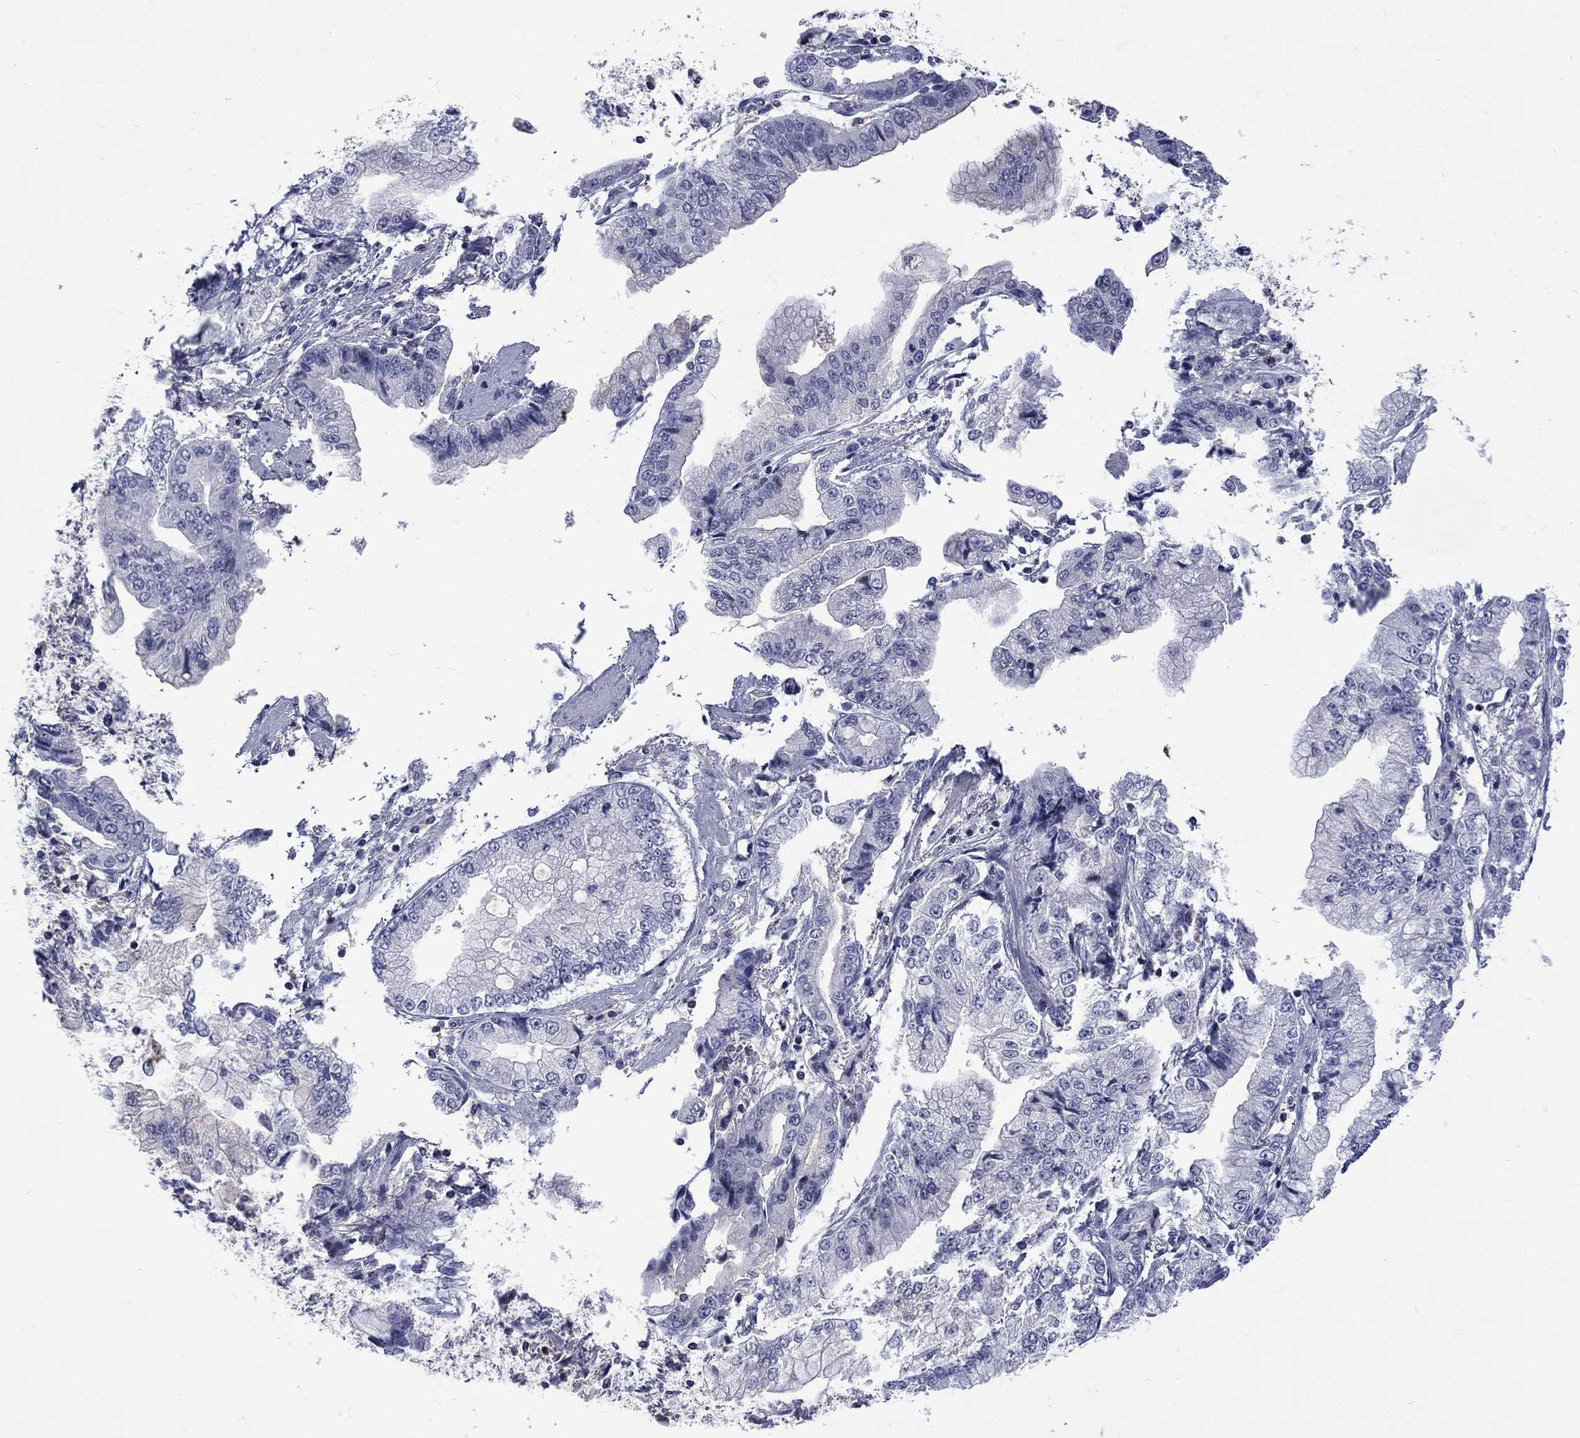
{"staining": {"intensity": "negative", "quantity": "none", "location": "none"}, "tissue": "stomach cancer", "cell_type": "Tumor cells", "image_type": "cancer", "snomed": [{"axis": "morphology", "description": "Adenocarcinoma, NOS"}, {"axis": "topography", "description": "Stomach, upper"}], "caption": "This histopathology image is of stomach adenocarcinoma stained with immunohistochemistry to label a protein in brown with the nuclei are counter-stained blue. There is no staining in tumor cells.", "gene": "HKDC1", "patient": {"sex": "female", "age": 74}}